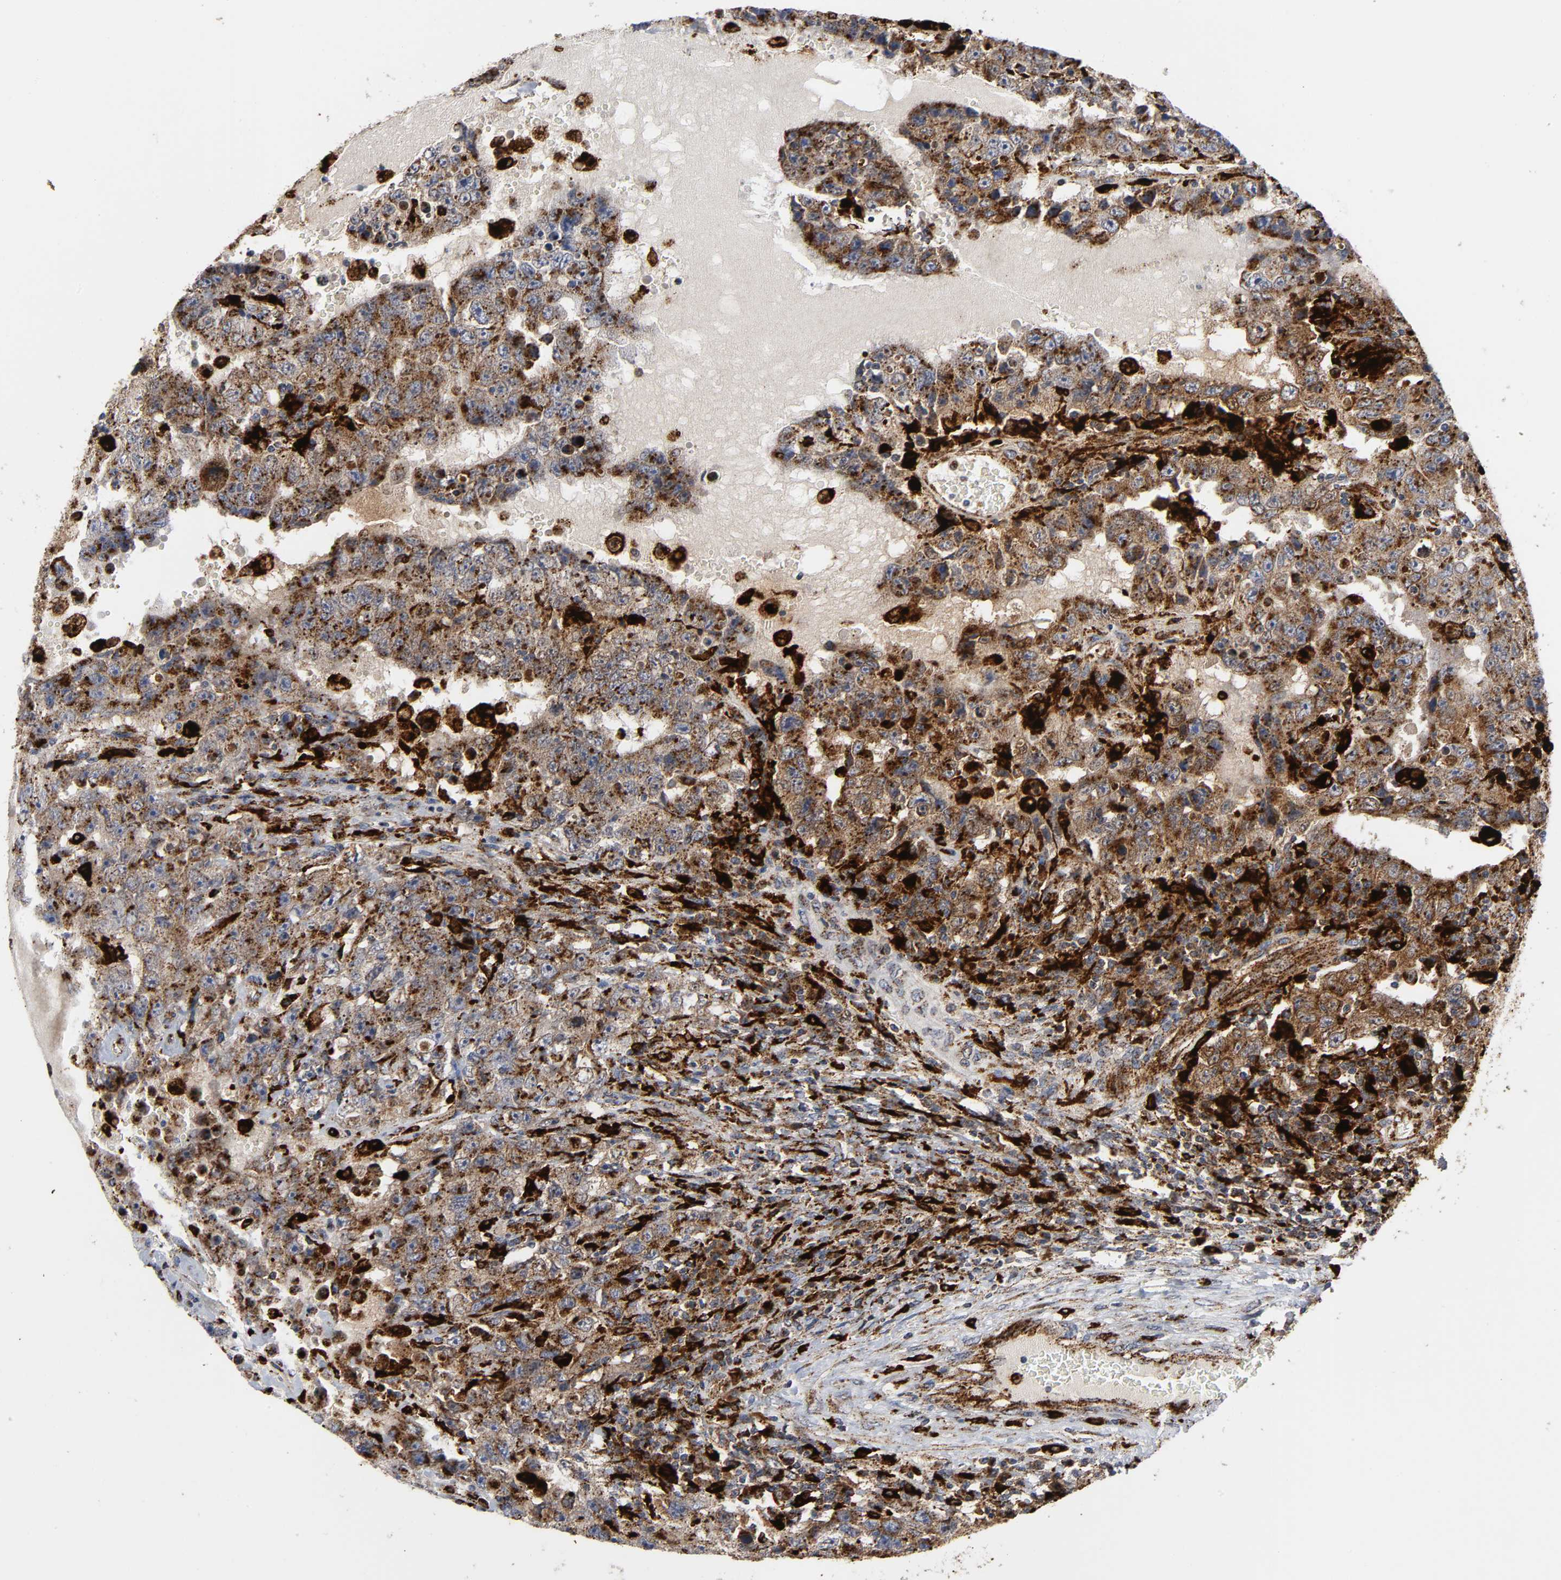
{"staining": {"intensity": "moderate", "quantity": ">75%", "location": "cytoplasmic/membranous"}, "tissue": "testis cancer", "cell_type": "Tumor cells", "image_type": "cancer", "snomed": [{"axis": "morphology", "description": "Carcinoma, Embryonal, NOS"}, {"axis": "topography", "description": "Testis"}], "caption": "Testis embryonal carcinoma was stained to show a protein in brown. There is medium levels of moderate cytoplasmic/membranous staining in about >75% of tumor cells.", "gene": "PSAP", "patient": {"sex": "male", "age": 26}}